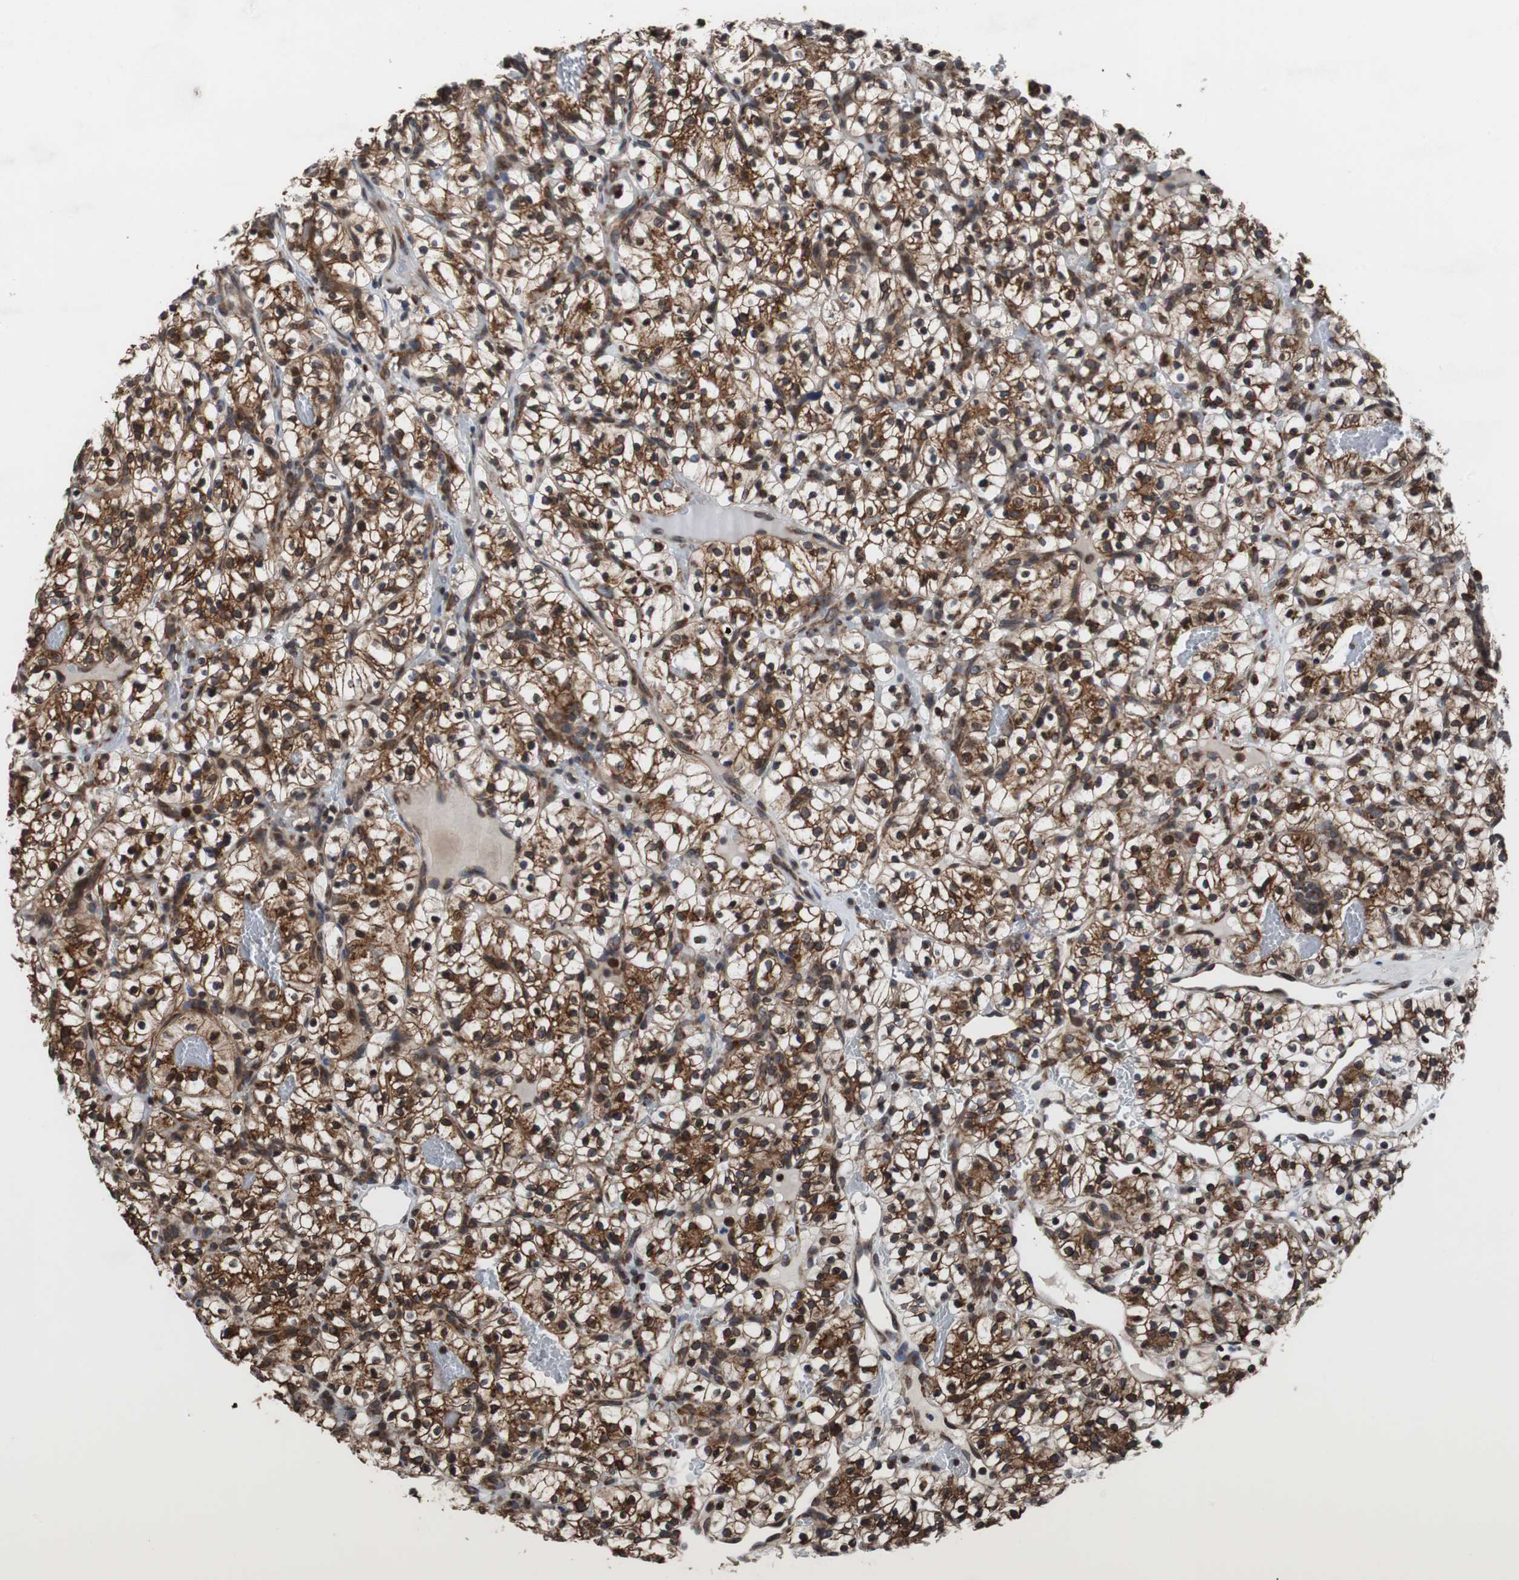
{"staining": {"intensity": "strong", "quantity": ">75%", "location": "cytoplasmic/membranous,nuclear"}, "tissue": "renal cancer", "cell_type": "Tumor cells", "image_type": "cancer", "snomed": [{"axis": "morphology", "description": "Adenocarcinoma, NOS"}, {"axis": "topography", "description": "Kidney"}], "caption": "Strong cytoplasmic/membranous and nuclear expression is present in approximately >75% of tumor cells in renal cancer.", "gene": "USP10", "patient": {"sex": "female", "age": 57}}